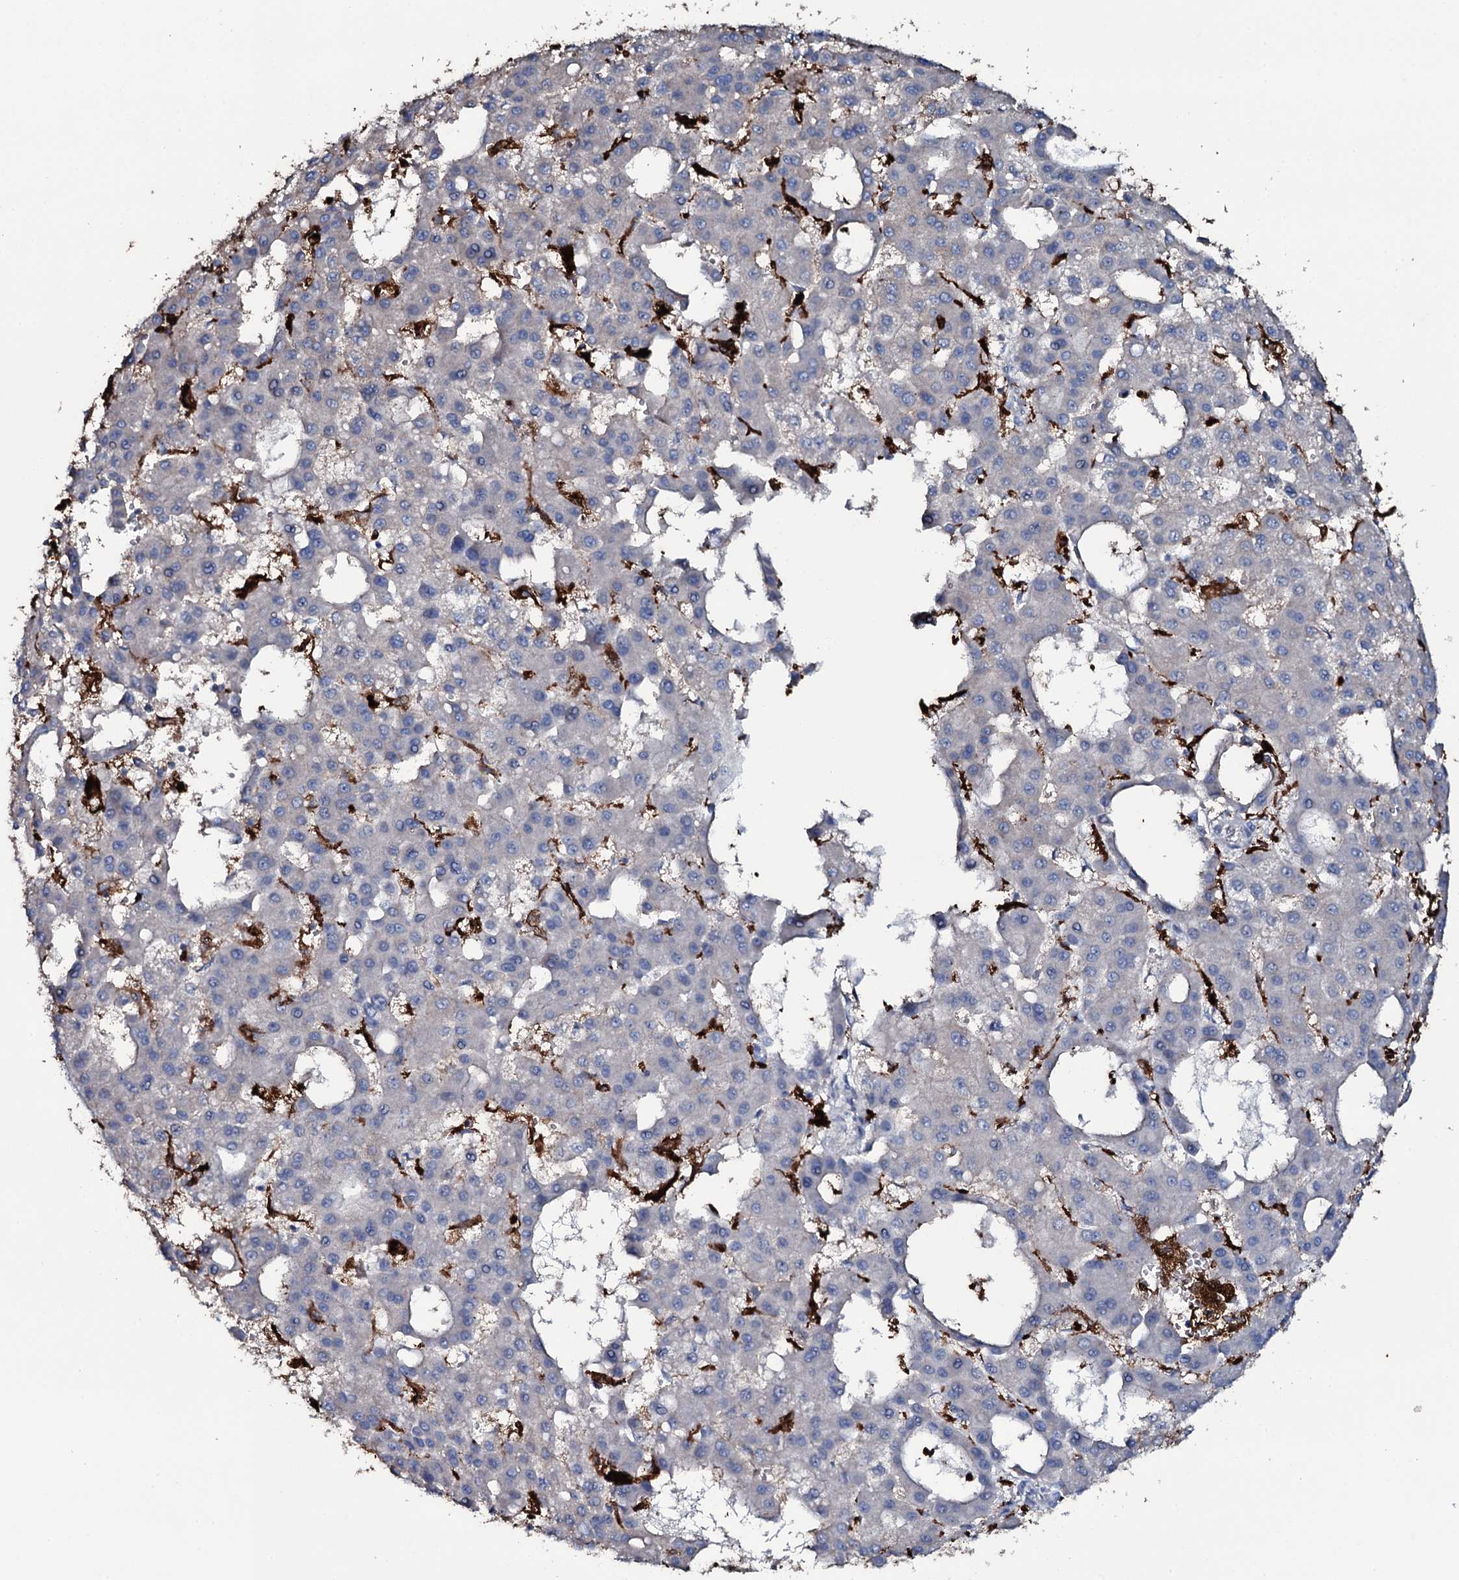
{"staining": {"intensity": "negative", "quantity": "none", "location": "none"}, "tissue": "liver cancer", "cell_type": "Tumor cells", "image_type": "cancer", "snomed": [{"axis": "morphology", "description": "Carcinoma, Hepatocellular, NOS"}, {"axis": "topography", "description": "Liver"}], "caption": "A histopathology image of liver cancer stained for a protein displays no brown staining in tumor cells. (Brightfield microscopy of DAB IHC at high magnification).", "gene": "OSBPL2", "patient": {"sex": "male", "age": 47}}